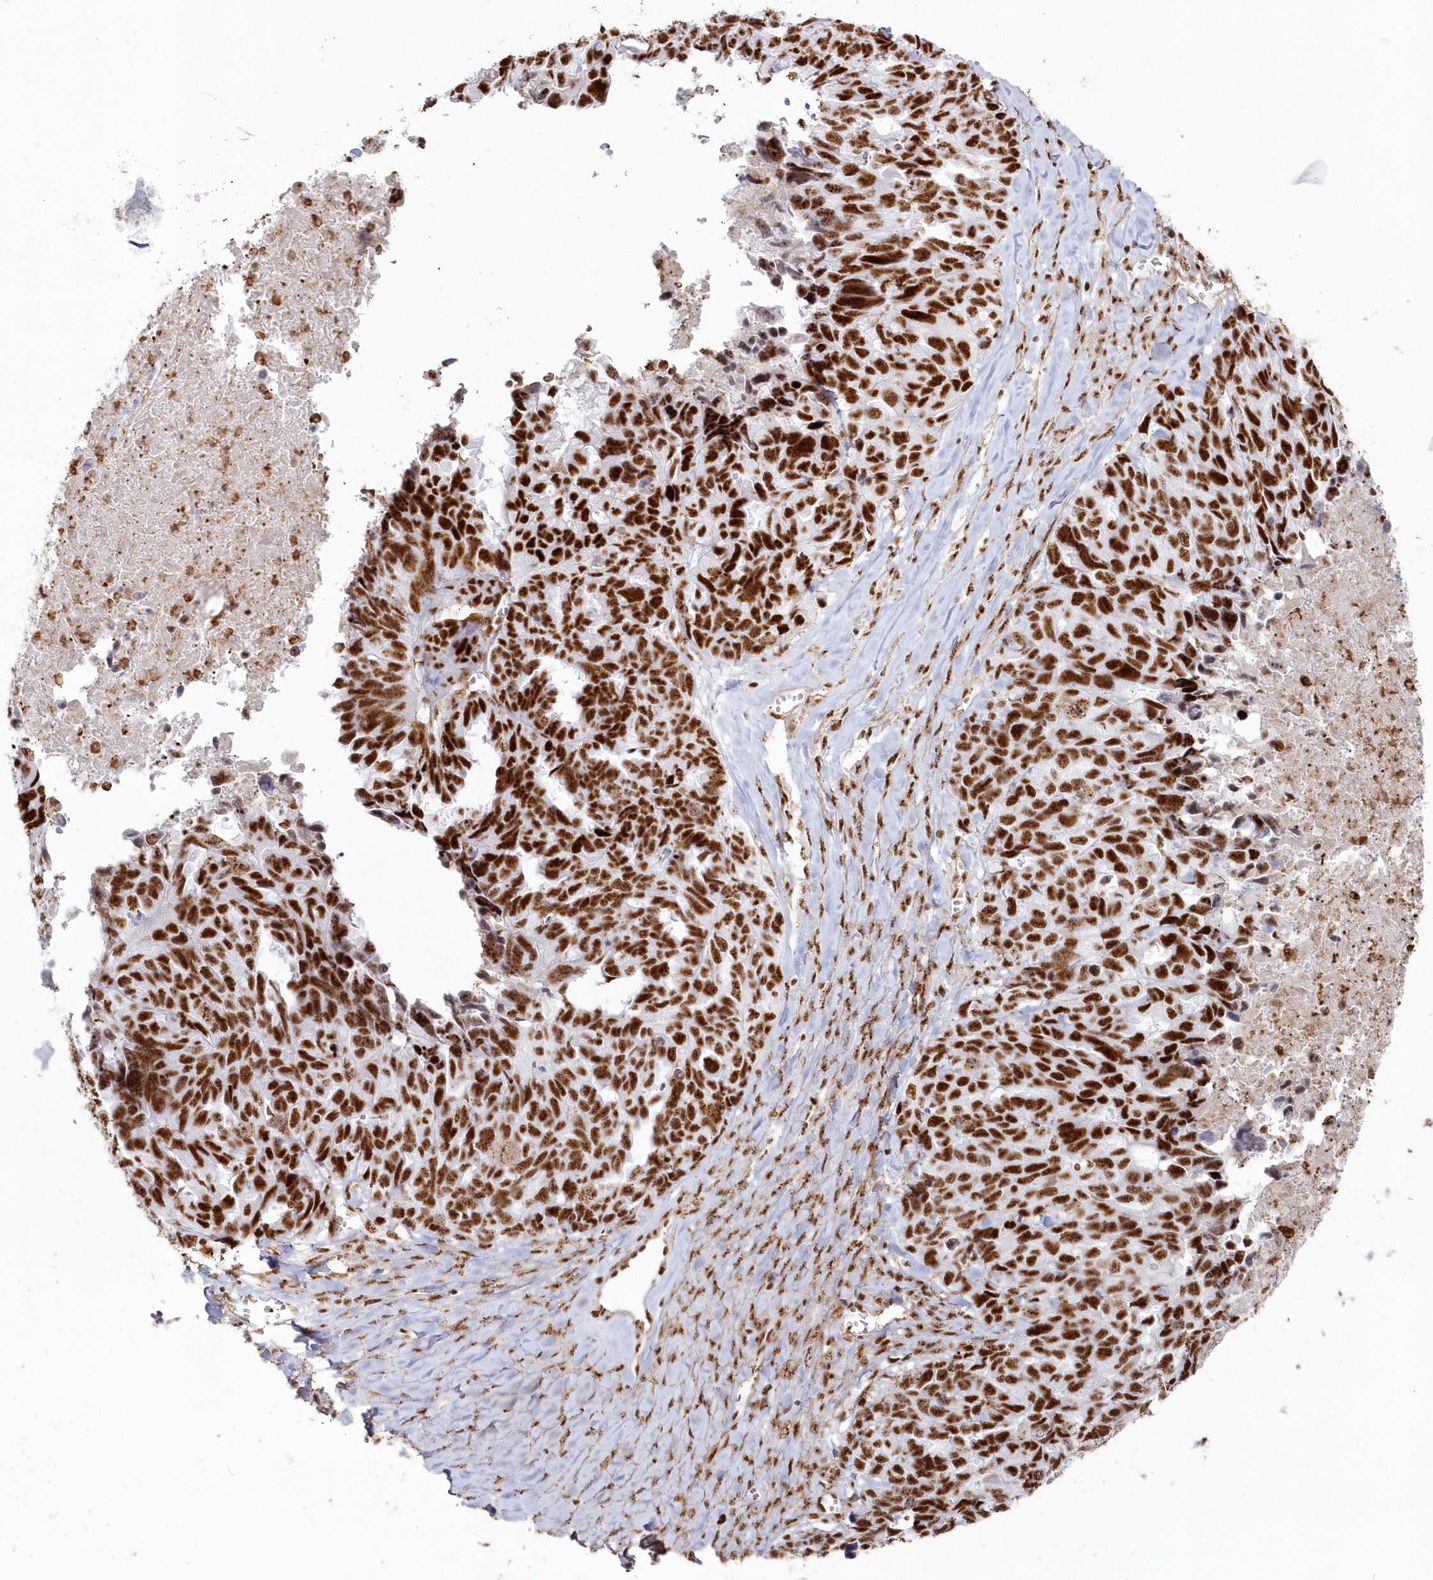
{"staining": {"intensity": "strong", "quantity": ">75%", "location": "nuclear"}, "tissue": "ovarian cancer", "cell_type": "Tumor cells", "image_type": "cancer", "snomed": [{"axis": "morphology", "description": "Cystadenocarcinoma, serous, NOS"}, {"axis": "topography", "description": "Ovary"}], "caption": "Ovarian cancer was stained to show a protein in brown. There is high levels of strong nuclear expression in approximately >75% of tumor cells. (DAB = brown stain, brightfield microscopy at high magnification).", "gene": "DDX46", "patient": {"sex": "female", "age": 79}}